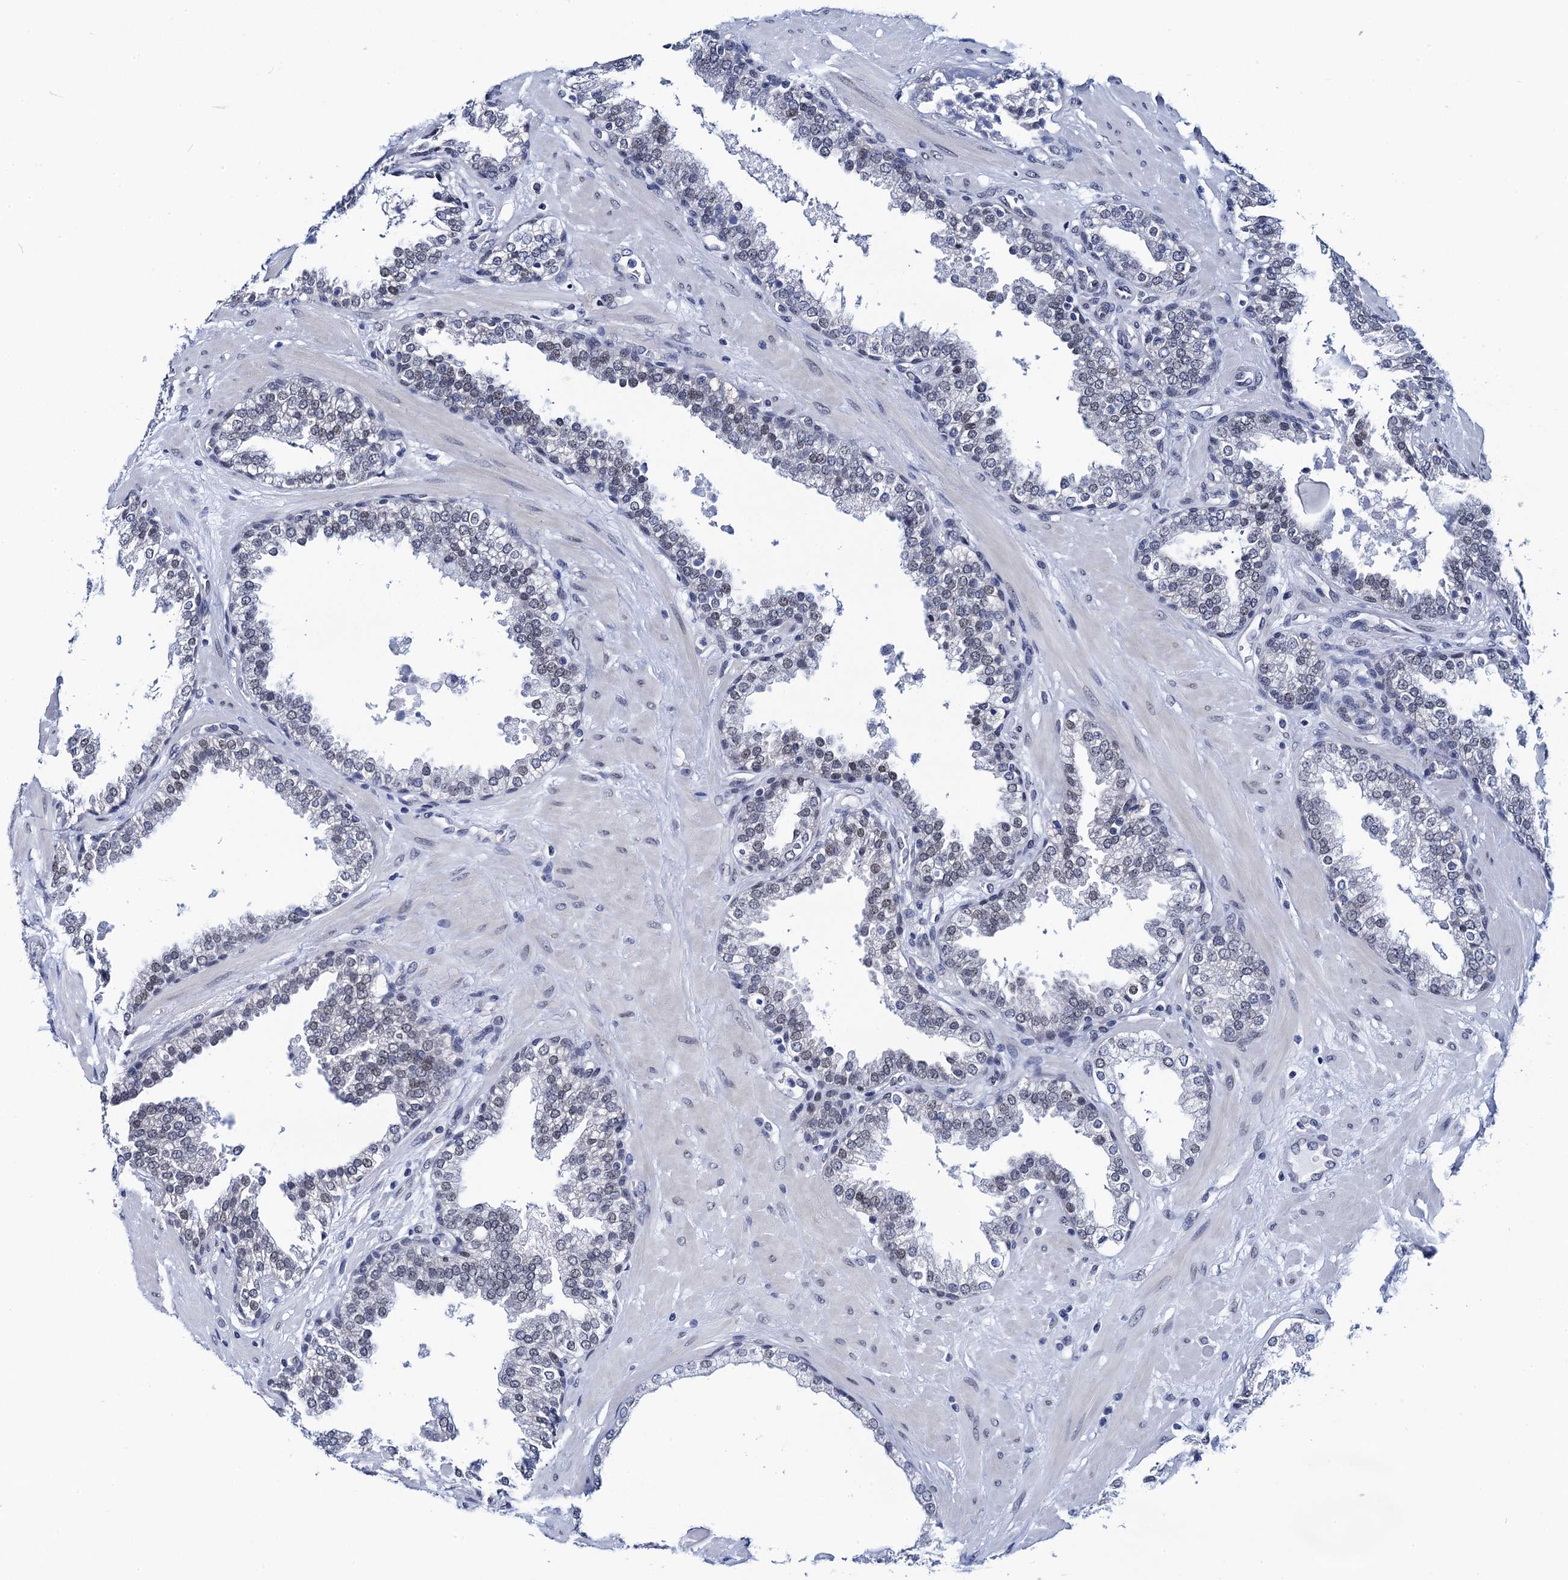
{"staining": {"intensity": "weak", "quantity": "25%-75%", "location": "nuclear"}, "tissue": "prostate", "cell_type": "Glandular cells", "image_type": "normal", "snomed": [{"axis": "morphology", "description": "Normal tissue, NOS"}, {"axis": "topography", "description": "Prostate"}], "caption": "Immunohistochemistry (IHC) (DAB (3,3'-diaminobenzidine)) staining of benign prostate reveals weak nuclear protein positivity in about 25%-75% of glandular cells. (DAB = brown stain, brightfield microscopy at high magnification).", "gene": "C16orf87", "patient": {"sex": "male", "age": 51}}